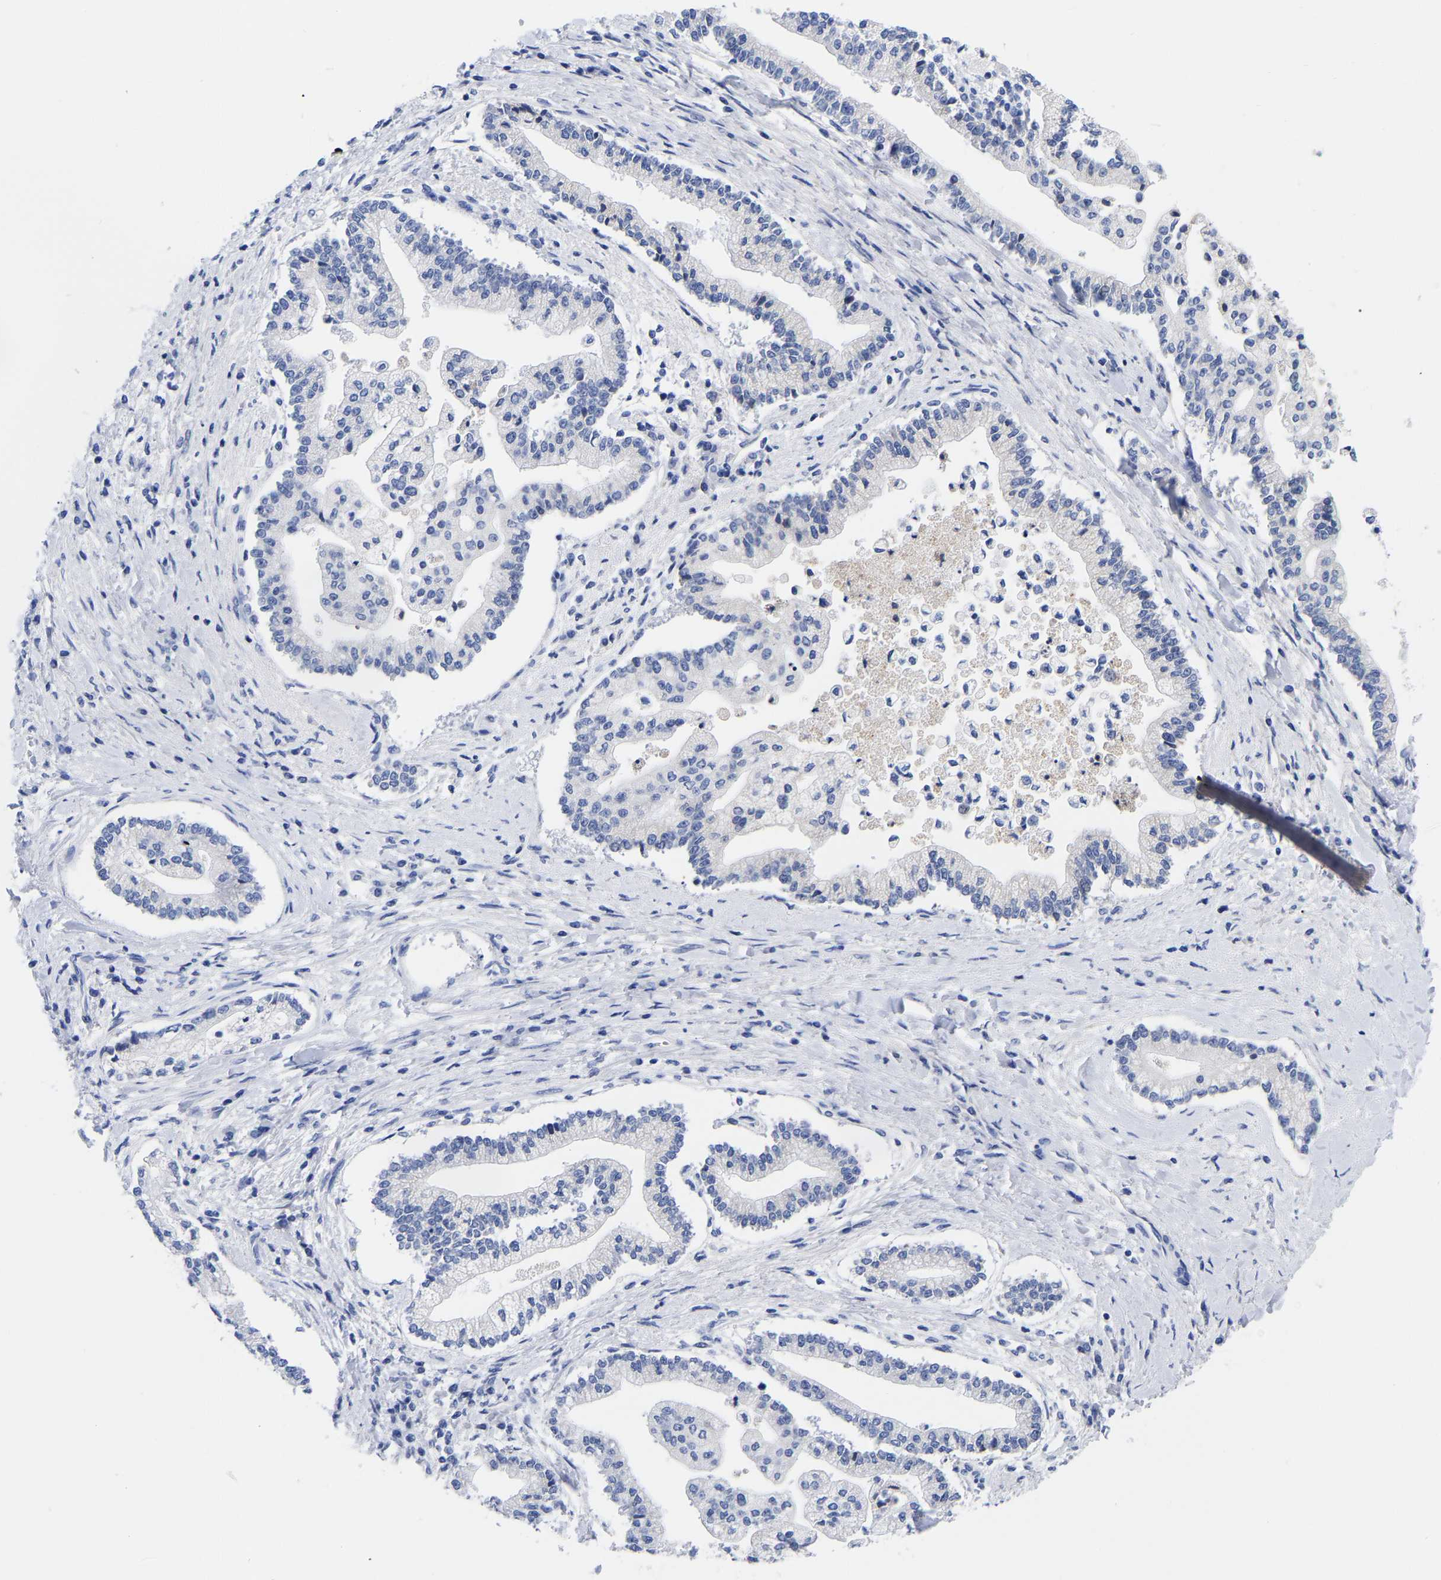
{"staining": {"intensity": "negative", "quantity": "none", "location": "none"}, "tissue": "liver cancer", "cell_type": "Tumor cells", "image_type": "cancer", "snomed": [{"axis": "morphology", "description": "Cholangiocarcinoma"}, {"axis": "topography", "description": "Liver"}], "caption": "Protein analysis of cholangiocarcinoma (liver) displays no significant staining in tumor cells.", "gene": "CFAP298", "patient": {"sex": "male", "age": 50}}